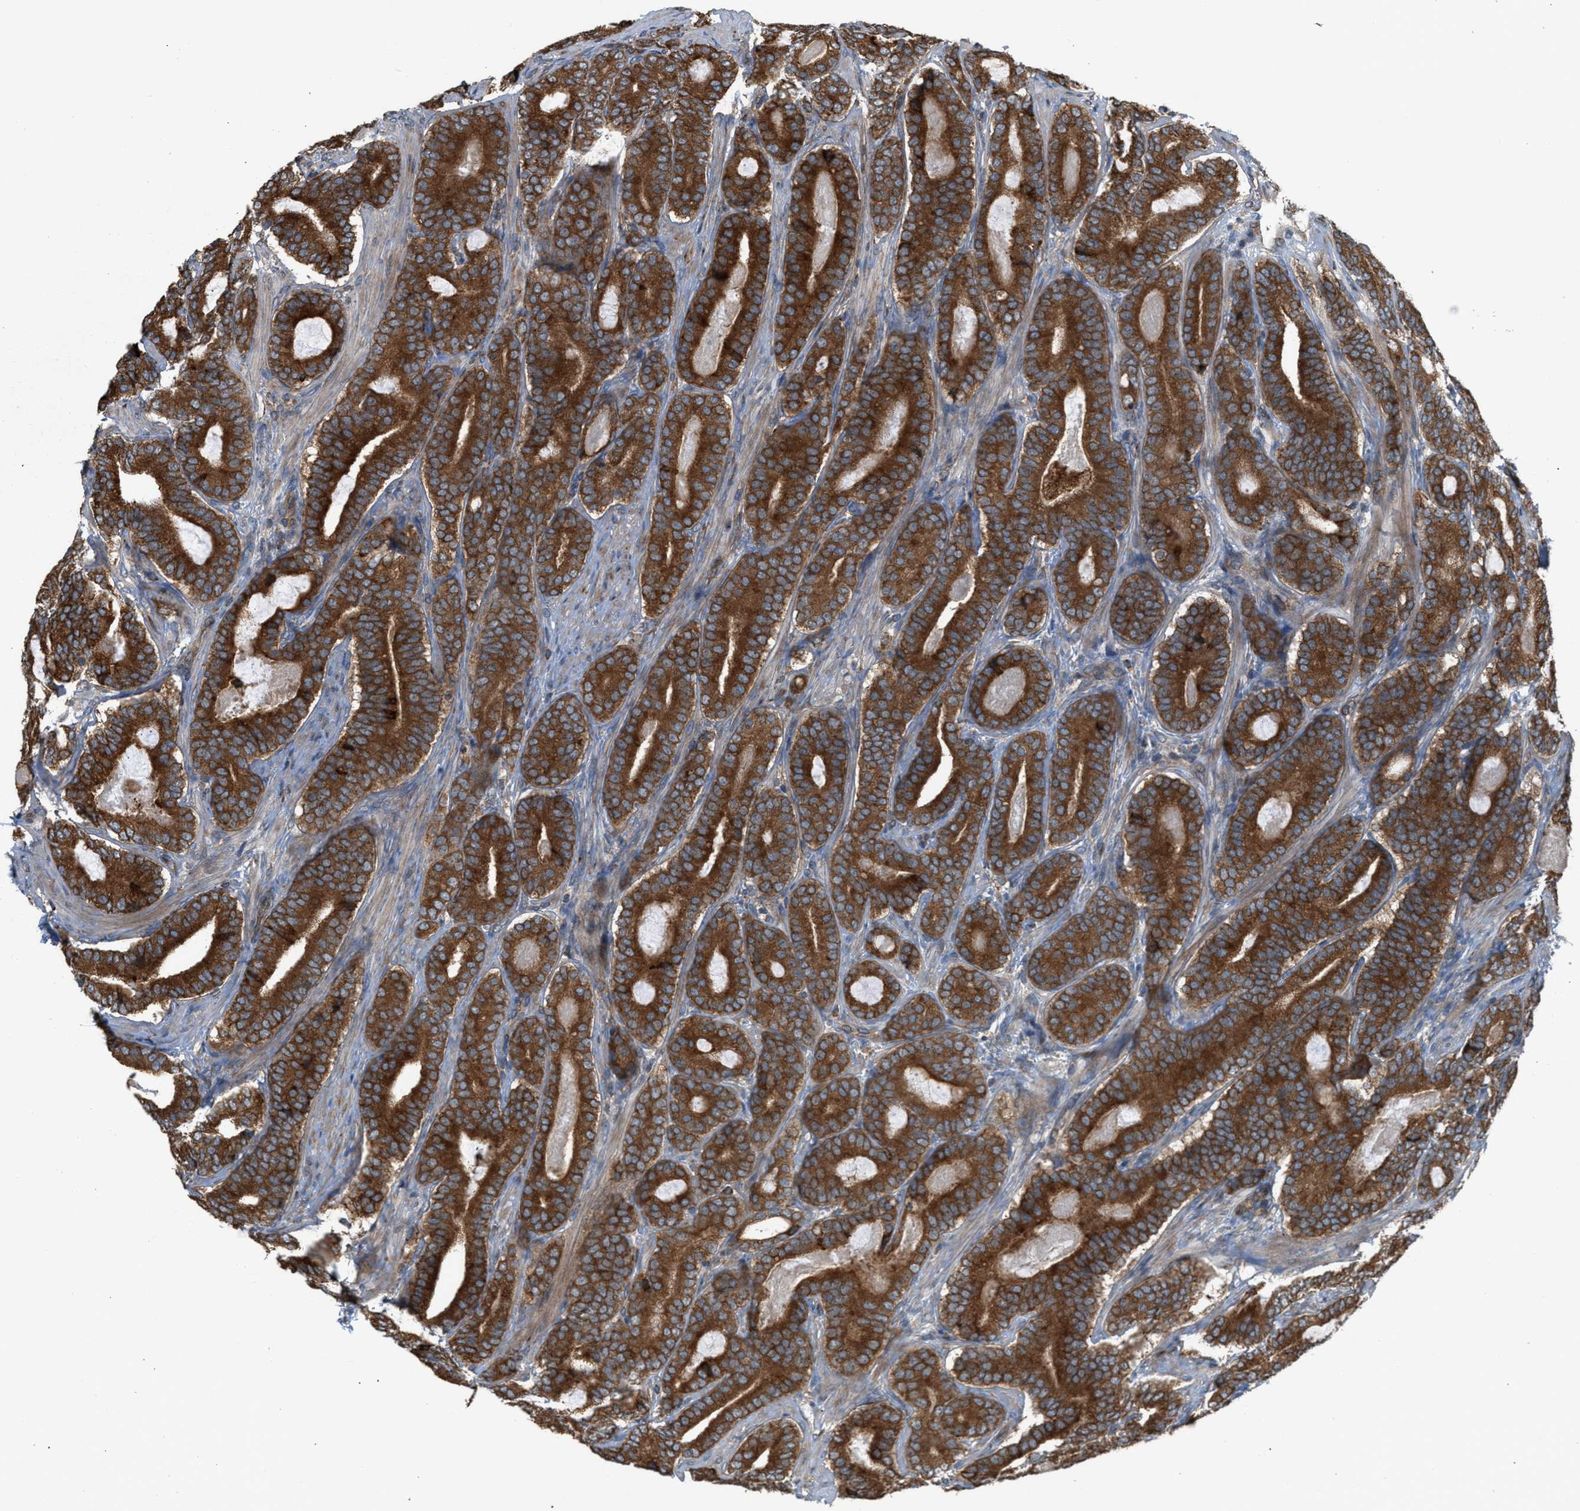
{"staining": {"intensity": "strong", "quantity": ">75%", "location": "cytoplasmic/membranous"}, "tissue": "prostate cancer", "cell_type": "Tumor cells", "image_type": "cancer", "snomed": [{"axis": "morphology", "description": "Adenocarcinoma, High grade"}, {"axis": "topography", "description": "Prostate"}], "caption": "This is an image of IHC staining of prostate cancer (high-grade adenocarcinoma), which shows strong staining in the cytoplasmic/membranous of tumor cells.", "gene": "BAIAP2L1", "patient": {"sex": "male", "age": 60}}